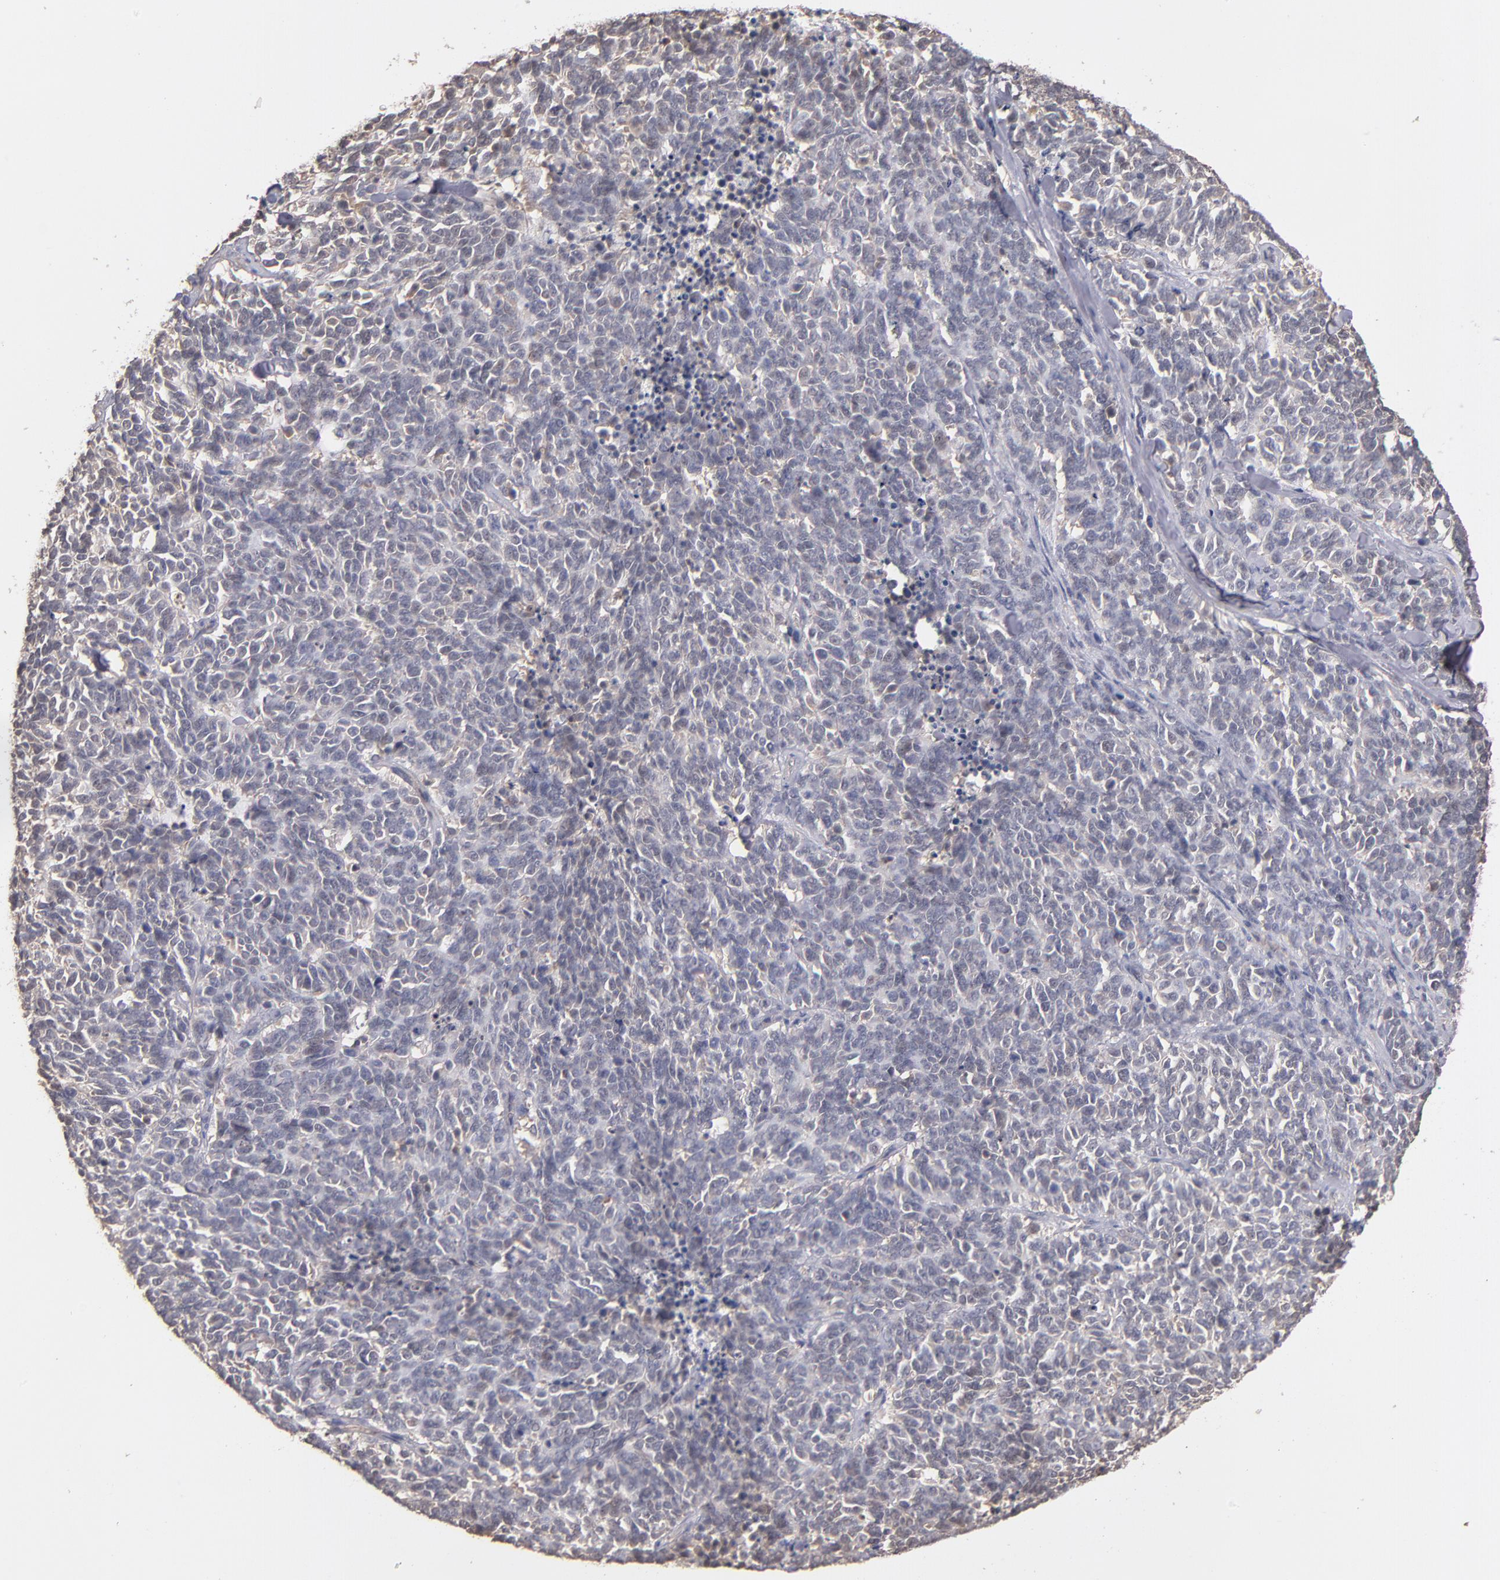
{"staining": {"intensity": "negative", "quantity": "none", "location": "none"}, "tissue": "lung cancer", "cell_type": "Tumor cells", "image_type": "cancer", "snomed": [{"axis": "morphology", "description": "Neoplasm, malignant, NOS"}, {"axis": "topography", "description": "Lung"}], "caption": "Lung cancer was stained to show a protein in brown. There is no significant positivity in tumor cells.", "gene": "PSMD10", "patient": {"sex": "female", "age": 58}}